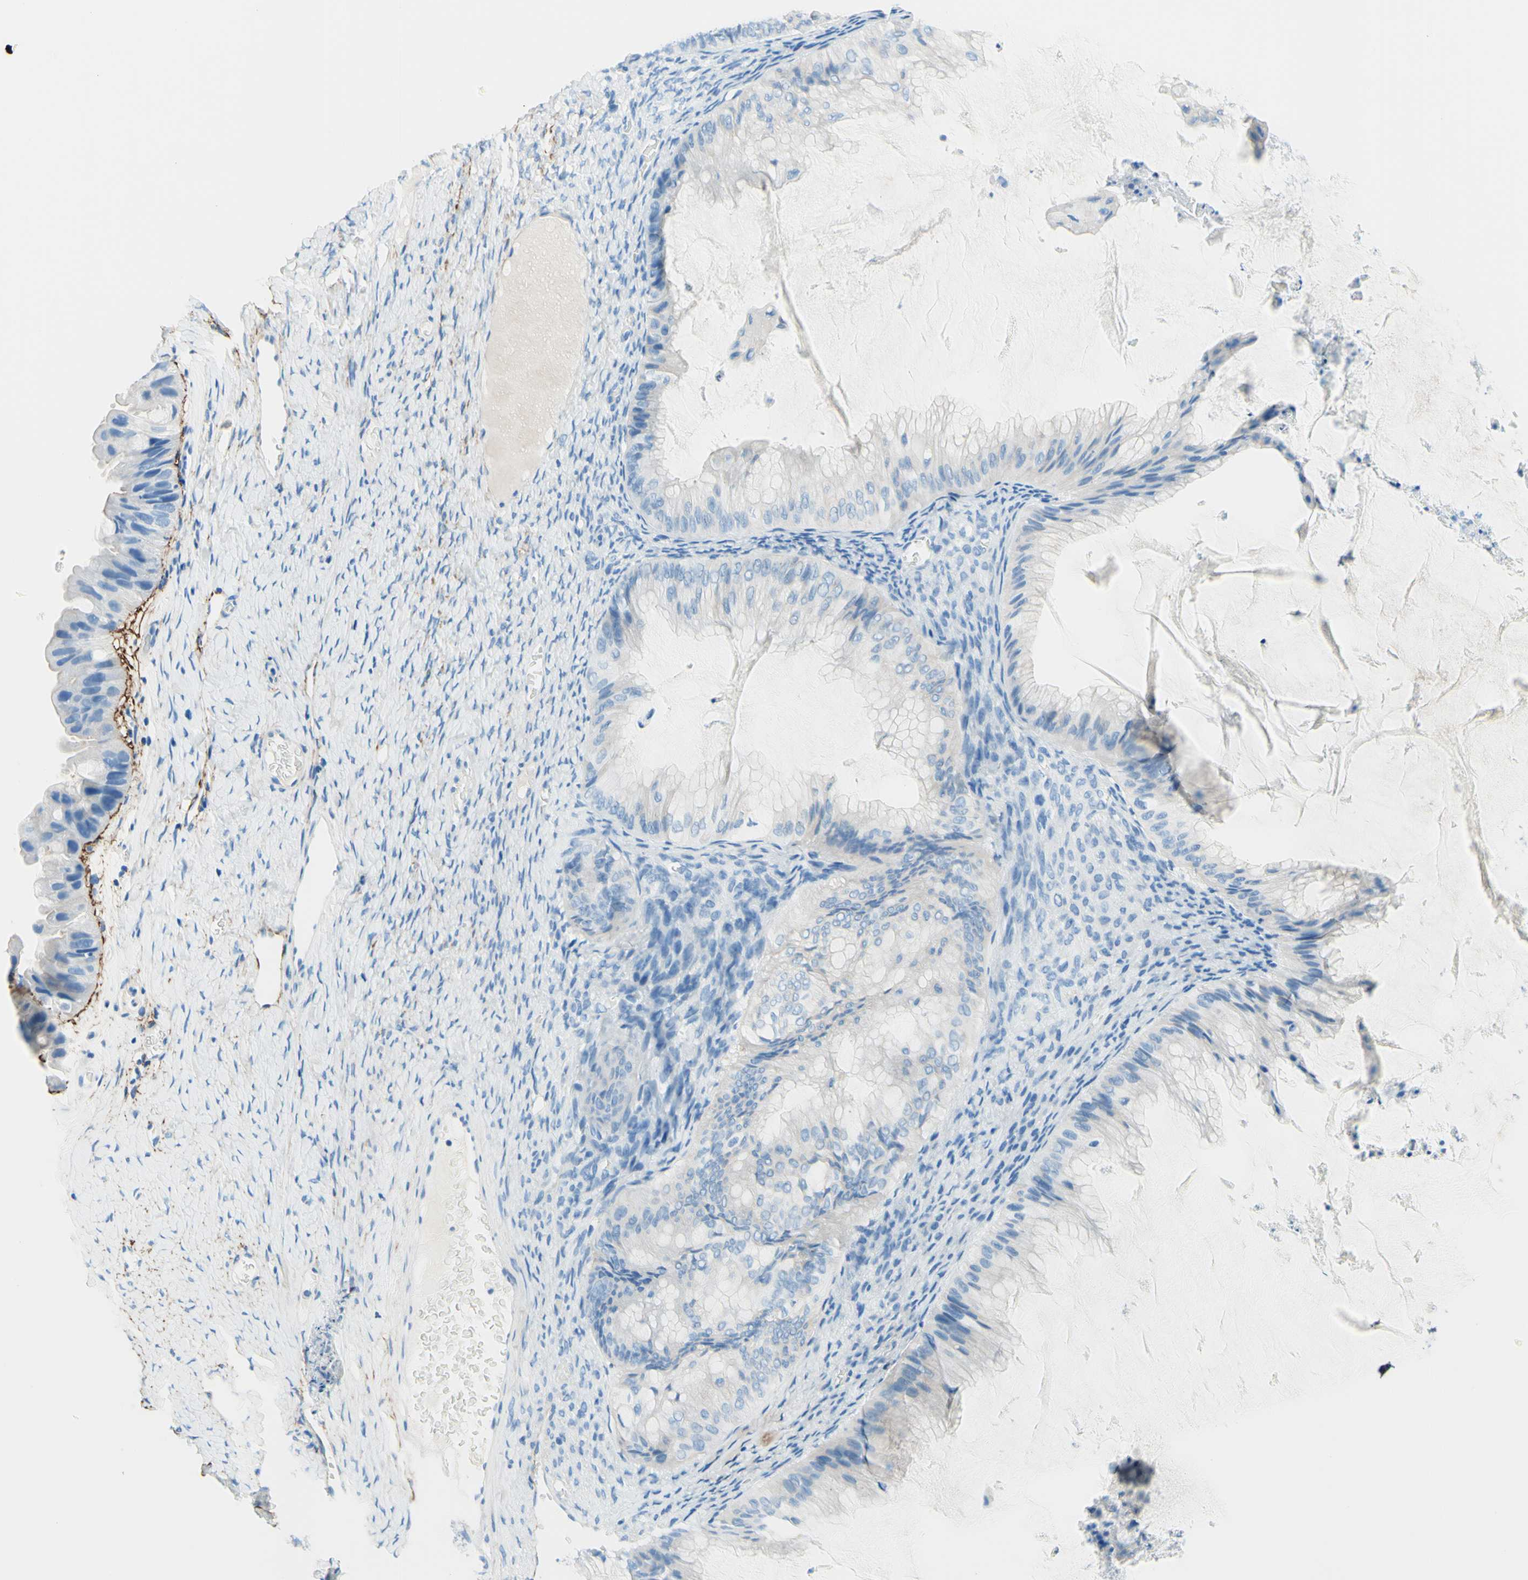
{"staining": {"intensity": "negative", "quantity": "none", "location": "none"}, "tissue": "ovarian cancer", "cell_type": "Tumor cells", "image_type": "cancer", "snomed": [{"axis": "morphology", "description": "Cystadenocarcinoma, mucinous, NOS"}, {"axis": "topography", "description": "Ovary"}], "caption": "The micrograph demonstrates no staining of tumor cells in mucinous cystadenocarcinoma (ovarian).", "gene": "MFAP5", "patient": {"sex": "female", "age": 61}}